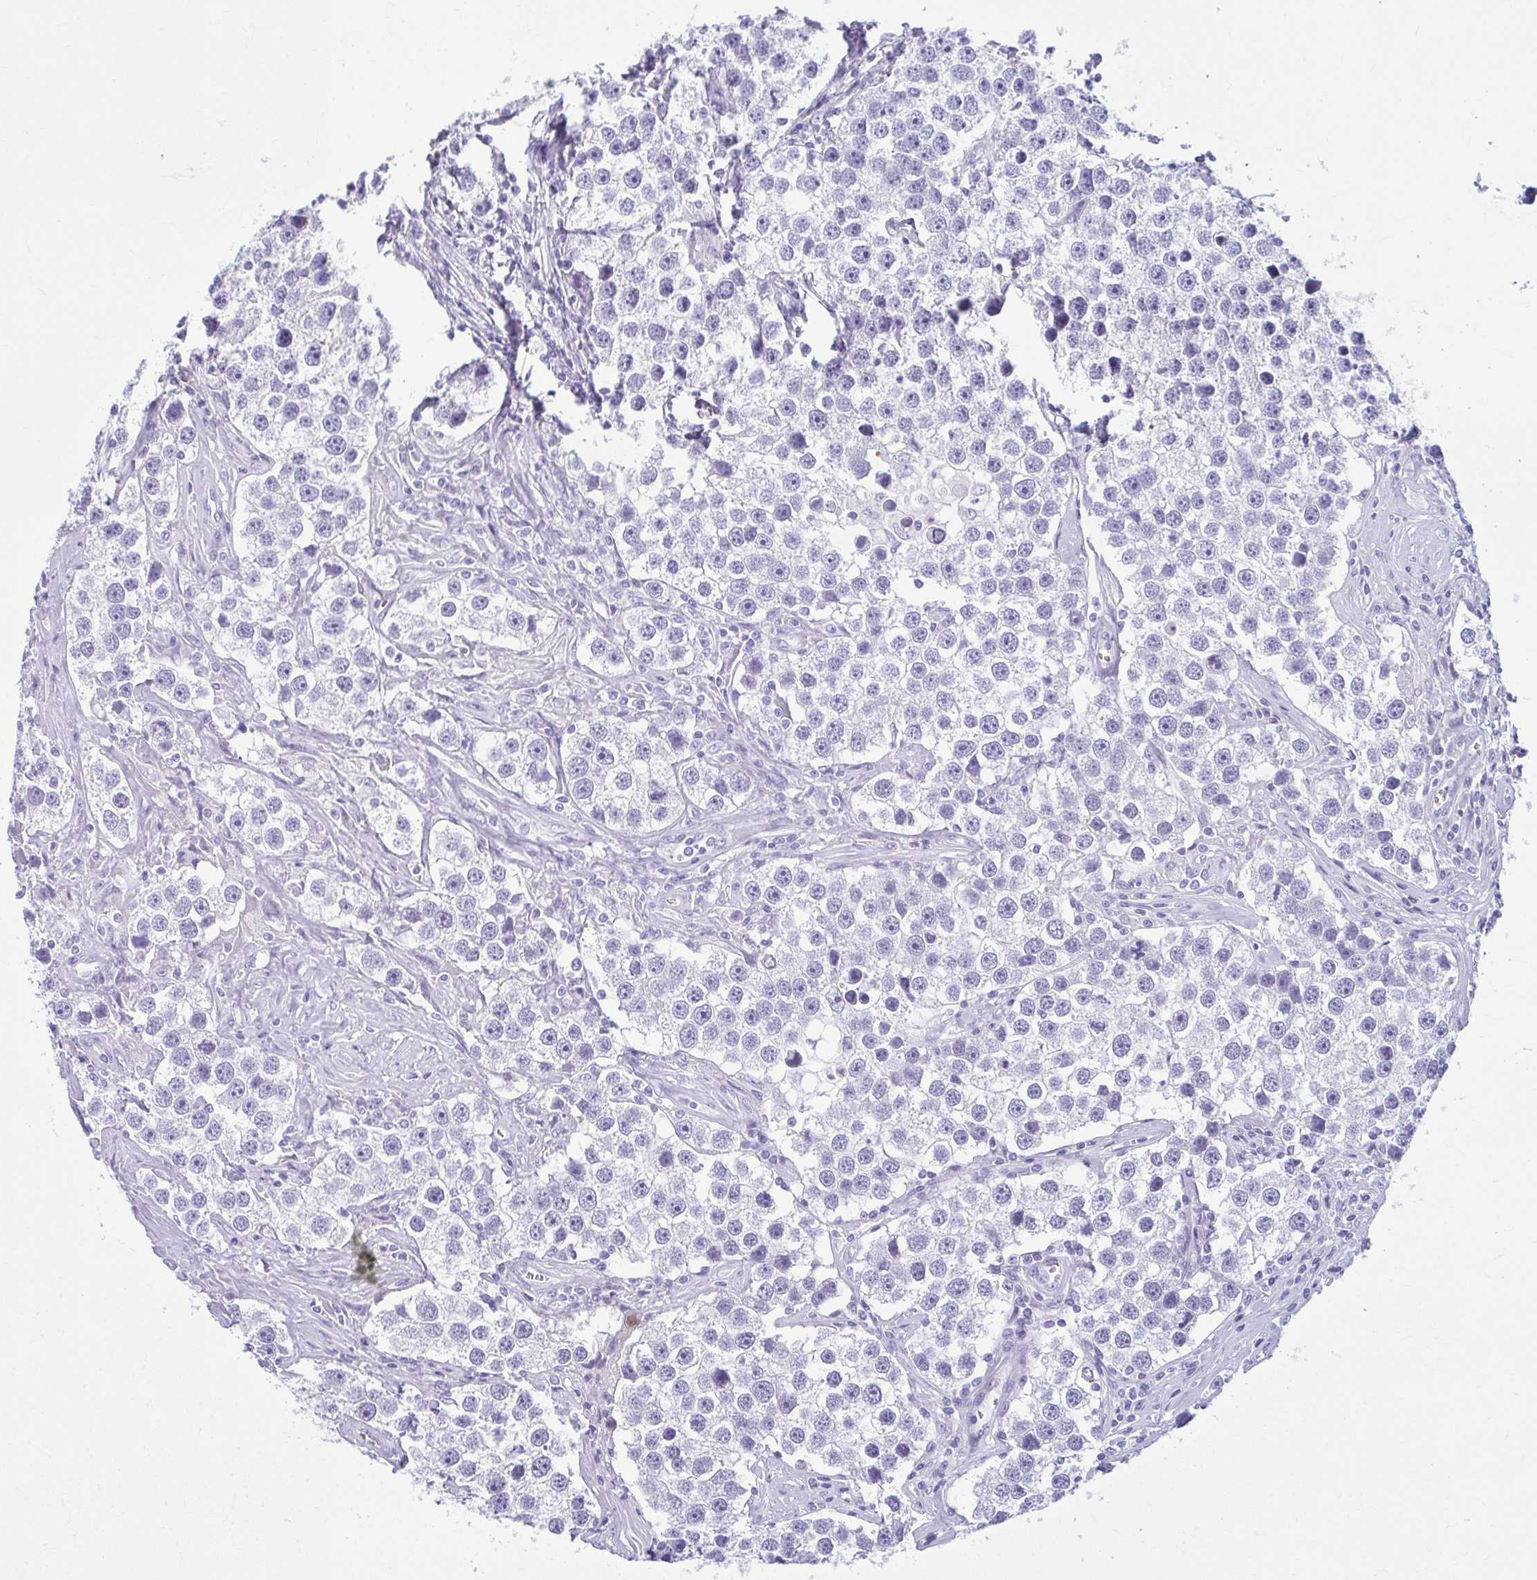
{"staining": {"intensity": "negative", "quantity": "none", "location": "none"}, "tissue": "testis cancer", "cell_type": "Tumor cells", "image_type": "cancer", "snomed": [{"axis": "morphology", "description": "Seminoma, NOS"}, {"axis": "topography", "description": "Testis"}], "caption": "Immunohistochemistry micrograph of neoplastic tissue: testis seminoma stained with DAB (3,3'-diaminobenzidine) demonstrates no significant protein positivity in tumor cells.", "gene": "TCEAL3", "patient": {"sex": "male", "age": 49}}